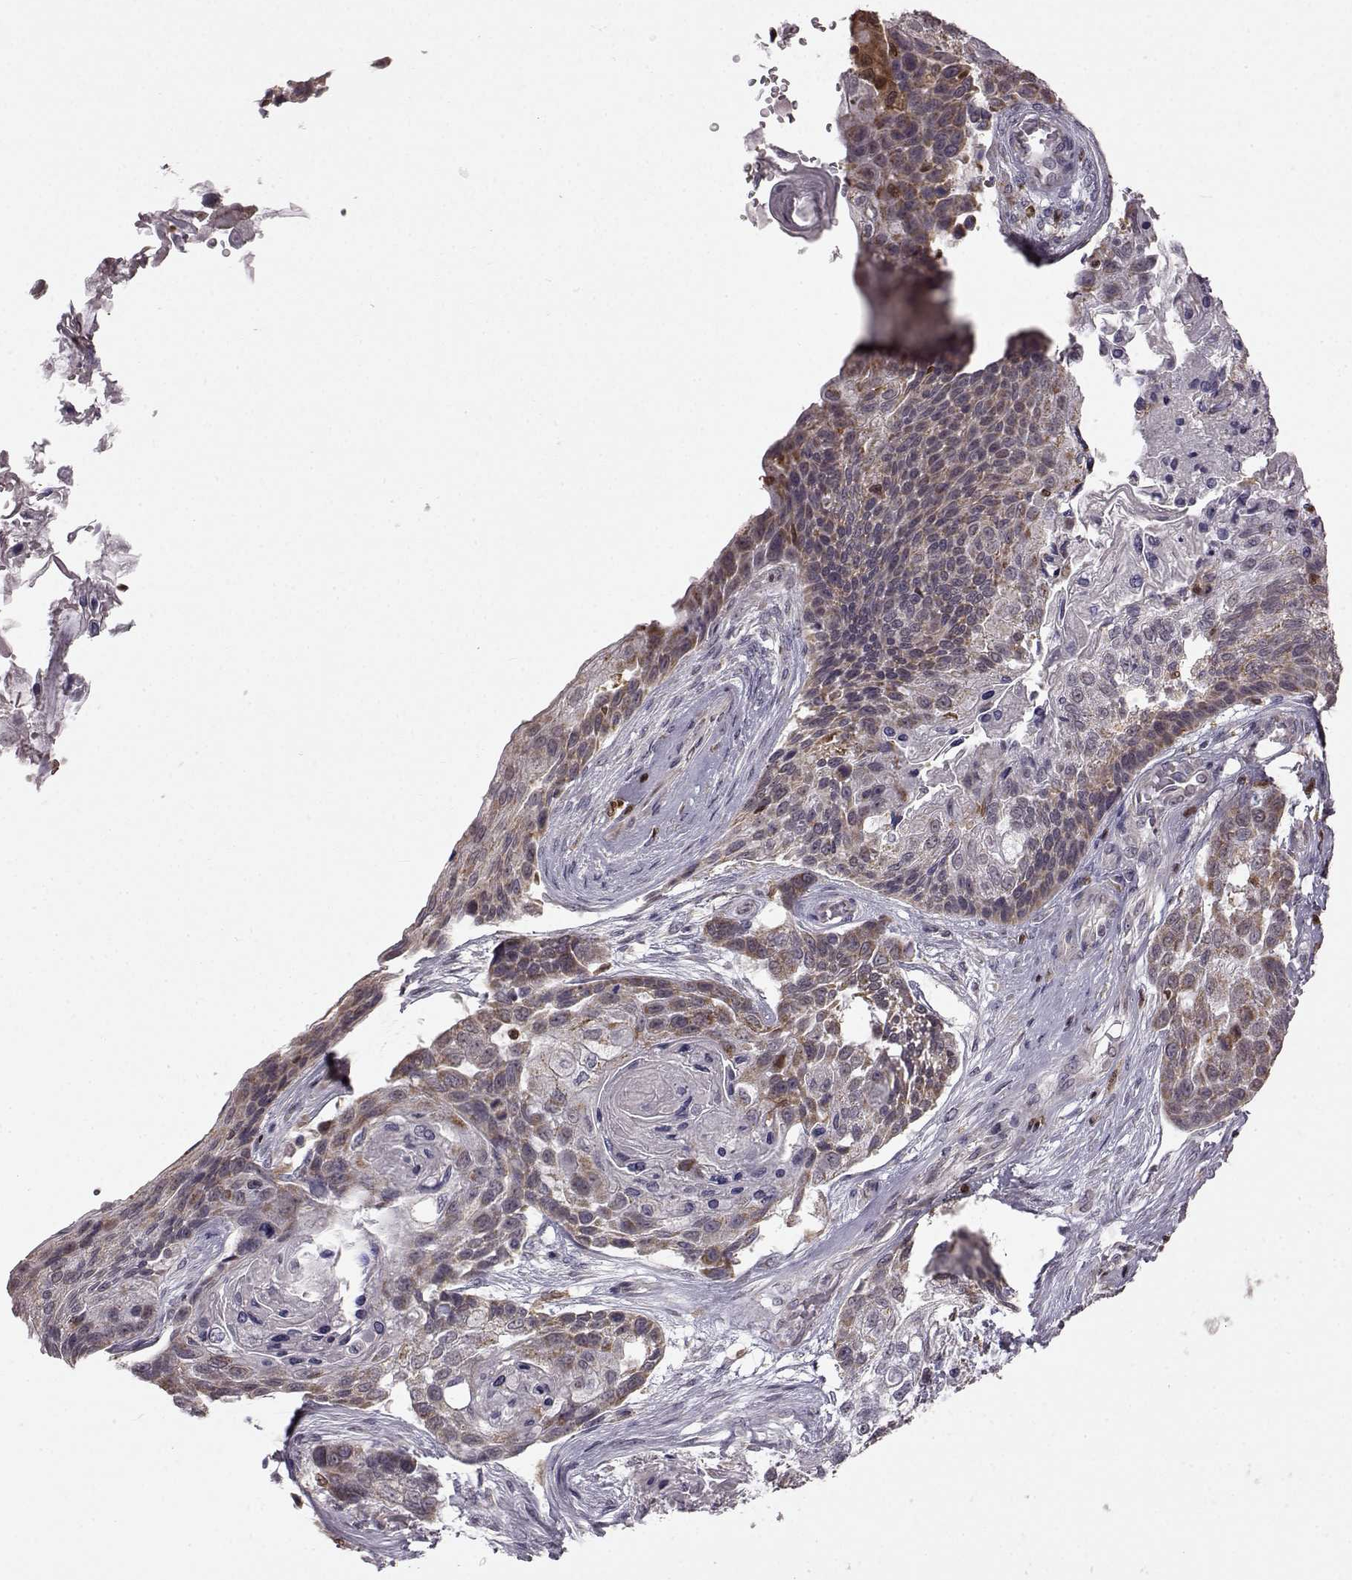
{"staining": {"intensity": "moderate", "quantity": "25%-75%", "location": "cytoplasmic/membranous"}, "tissue": "lung cancer", "cell_type": "Tumor cells", "image_type": "cancer", "snomed": [{"axis": "morphology", "description": "Squamous cell carcinoma, NOS"}, {"axis": "topography", "description": "Lung"}], "caption": "Protein staining of lung cancer (squamous cell carcinoma) tissue reveals moderate cytoplasmic/membranous staining in about 25%-75% of tumor cells.", "gene": "DOK2", "patient": {"sex": "male", "age": 69}}